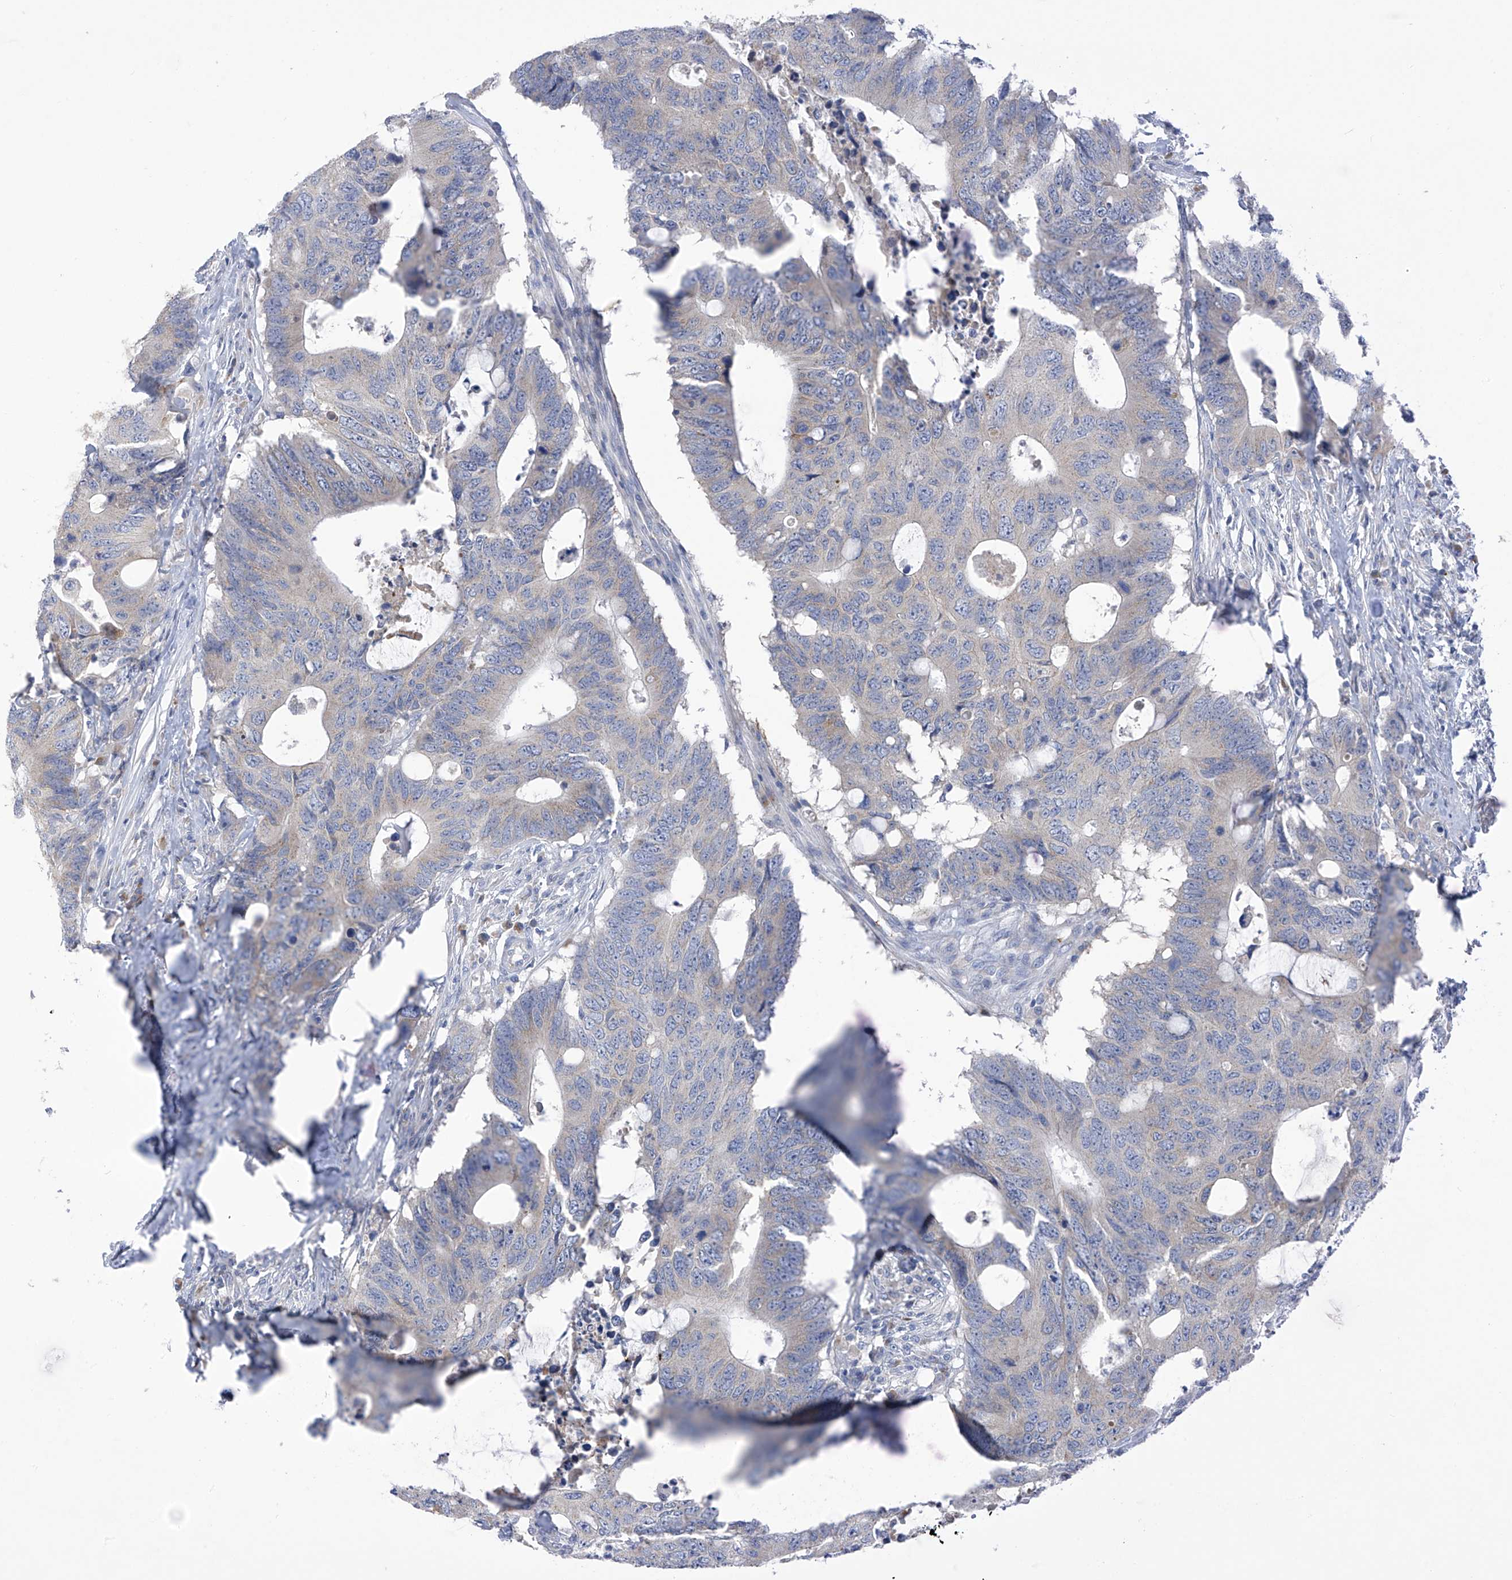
{"staining": {"intensity": "negative", "quantity": "none", "location": "none"}, "tissue": "colorectal cancer", "cell_type": "Tumor cells", "image_type": "cancer", "snomed": [{"axis": "morphology", "description": "Adenocarcinoma, NOS"}, {"axis": "topography", "description": "Colon"}], "caption": "DAB immunohistochemical staining of human colorectal adenocarcinoma displays no significant expression in tumor cells.", "gene": "SLCO4A1", "patient": {"sex": "male", "age": 71}}